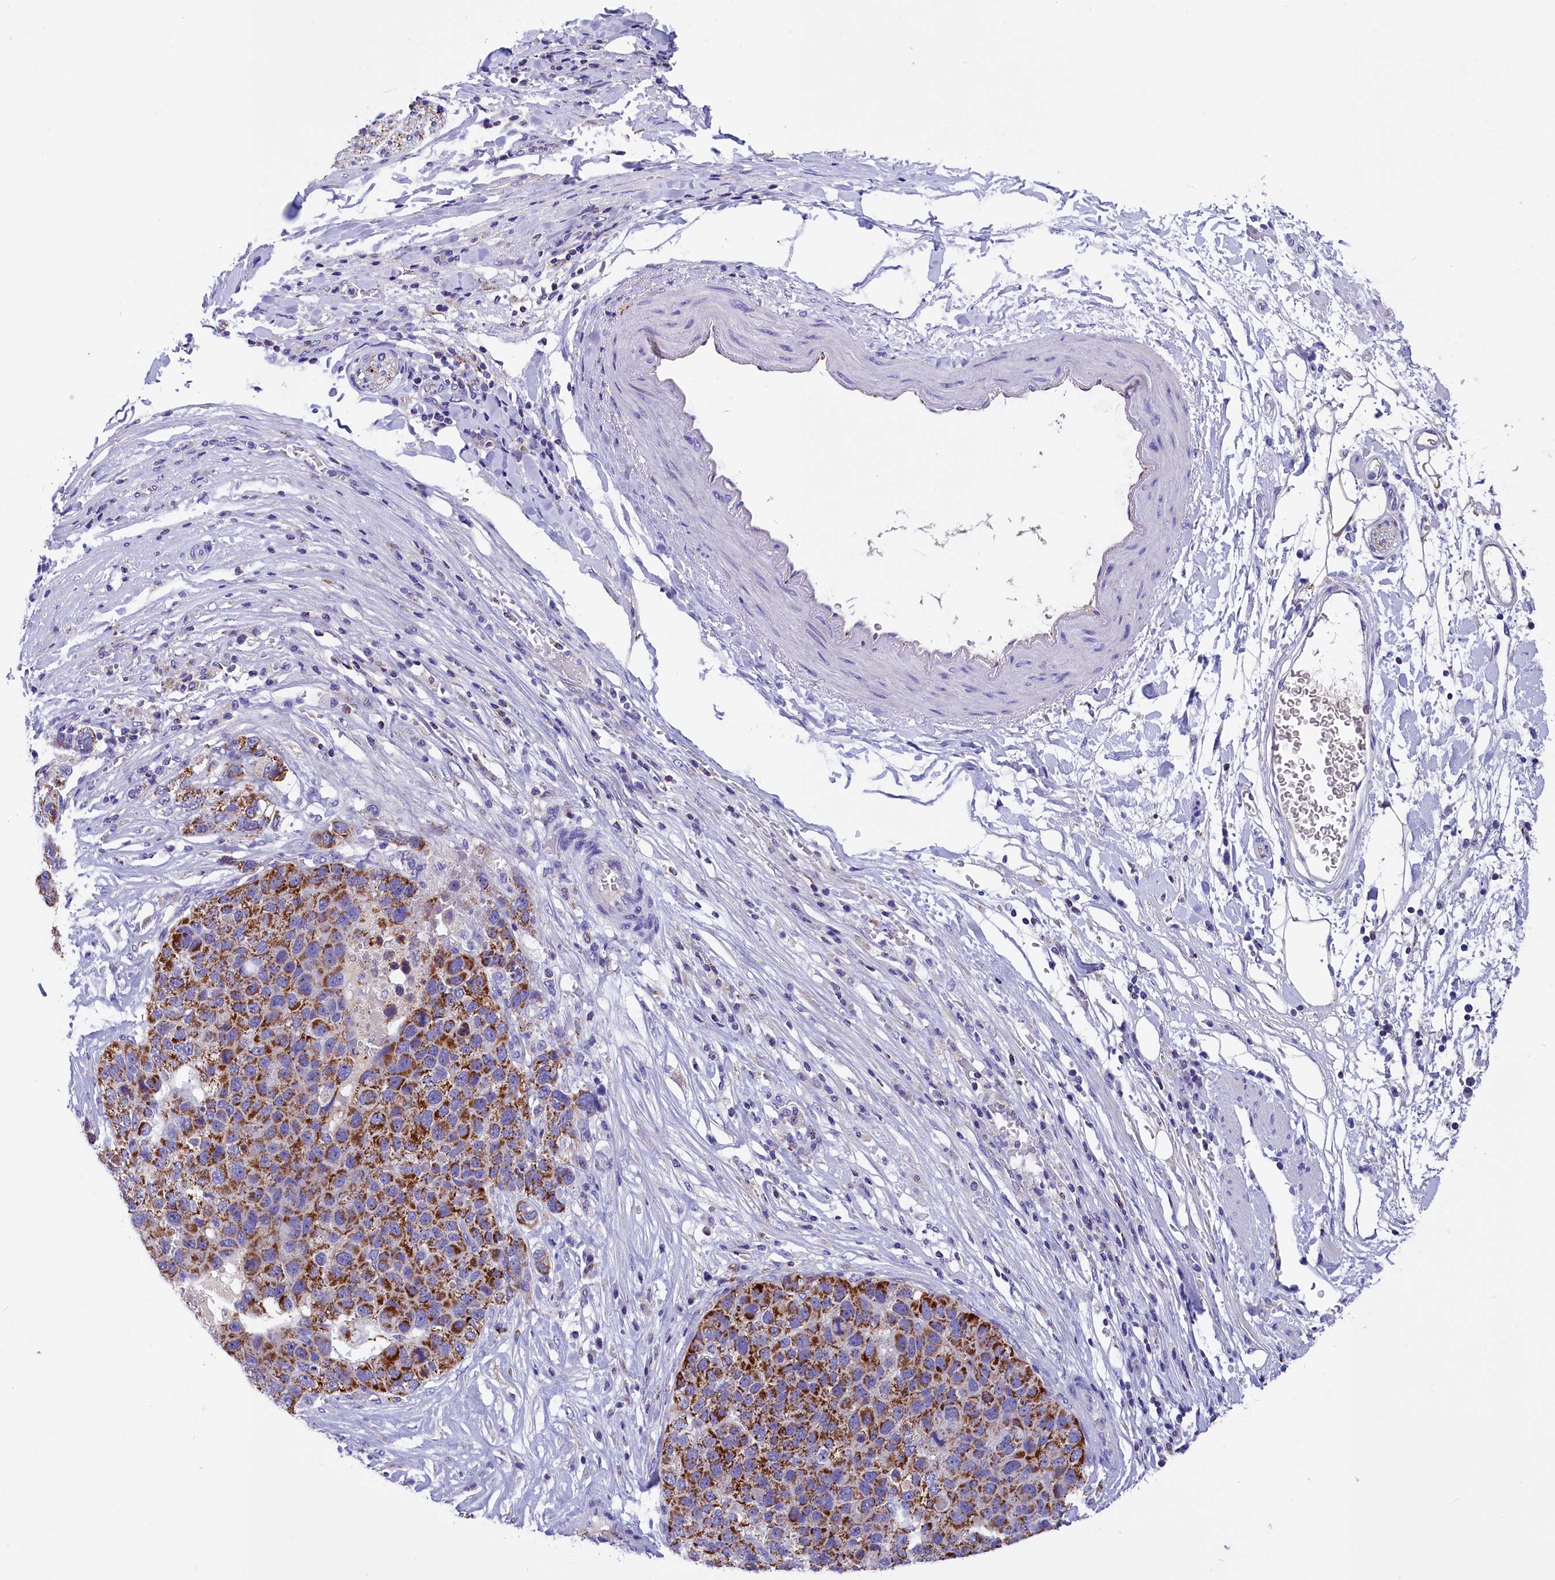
{"staining": {"intensity": "moderate", "quantity": ">75%", "location": "cytoplasmic/membranous"}, "tissue": "pancreatic cancer", "cell_type": "Tumor cells", "image_type": "cancer", "snomed": [{"axis": "morphology", "description": "Adenocarcinoma, NOS"}, {"axis": "topography", "description": "Pancreas"}], "caption": "The histopathology image reveals staining of pancreatic cancer (adenocarcinoma), revealing moderate cytoplasmic/membranous protein expression (brown color) within tumor cells.", "gene": "ABAT", "patient": {"sex": "female", "age": 61}}